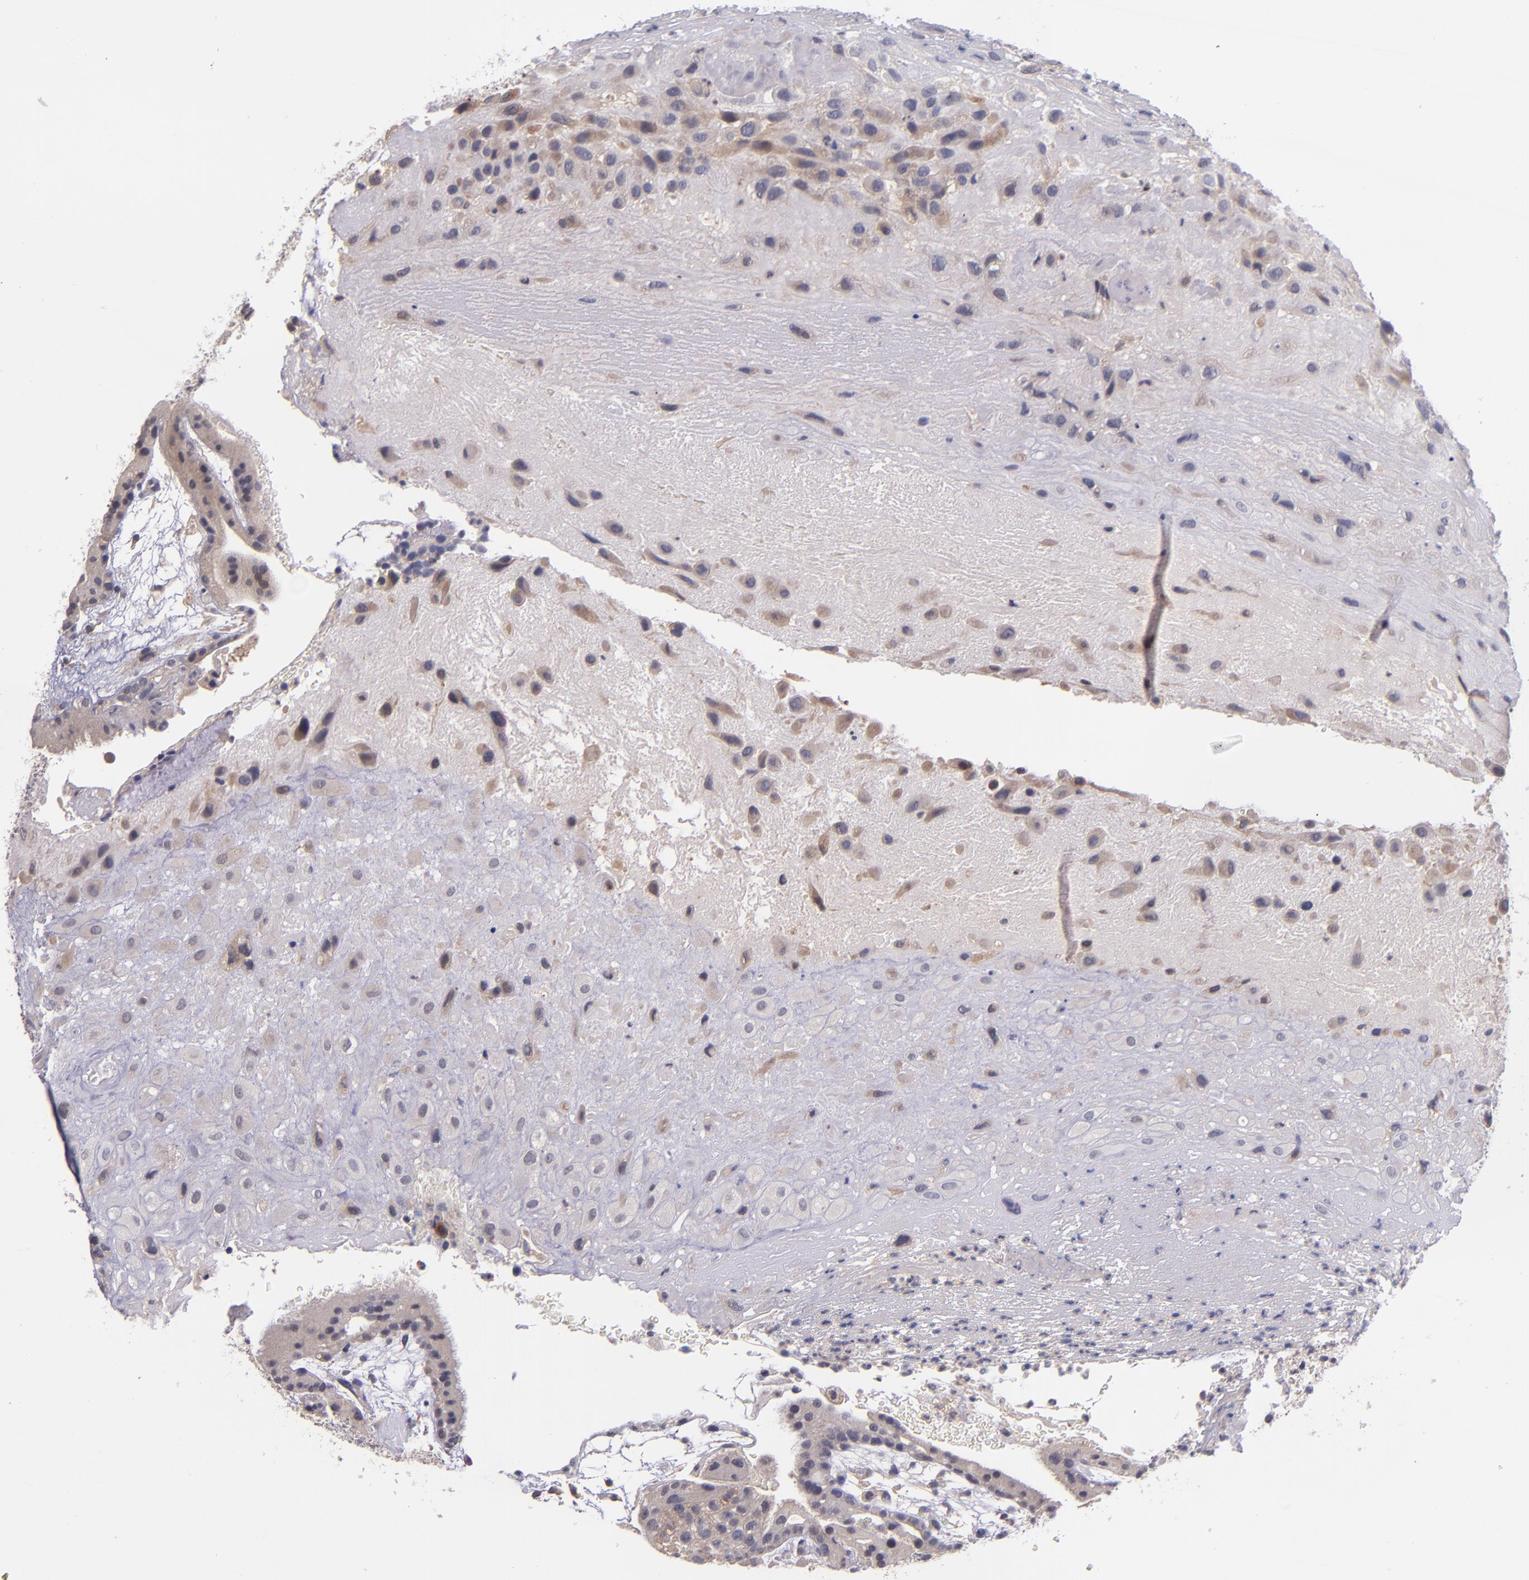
{"staining": {"intensity": "weak", "quantity": ">75%", "location": "cytoplasmic/membranous"}, "tissue": "placenta", "cell_type": "Decidual cells", "image_type": "normal", "snomed": [{"axis": "morphology", "description": "Normal tissue, NOS"}, {"axis": "topography", "description": "Placenta"}], "caption": "Approximately >75% of decidual cells in unremarkable placenta show weak cytoplasmic/membranous protein expression as visualized by brown immunohistochemical staining.", "gene": "RBP4", "patient": {"sex": "female", "age": 19}}